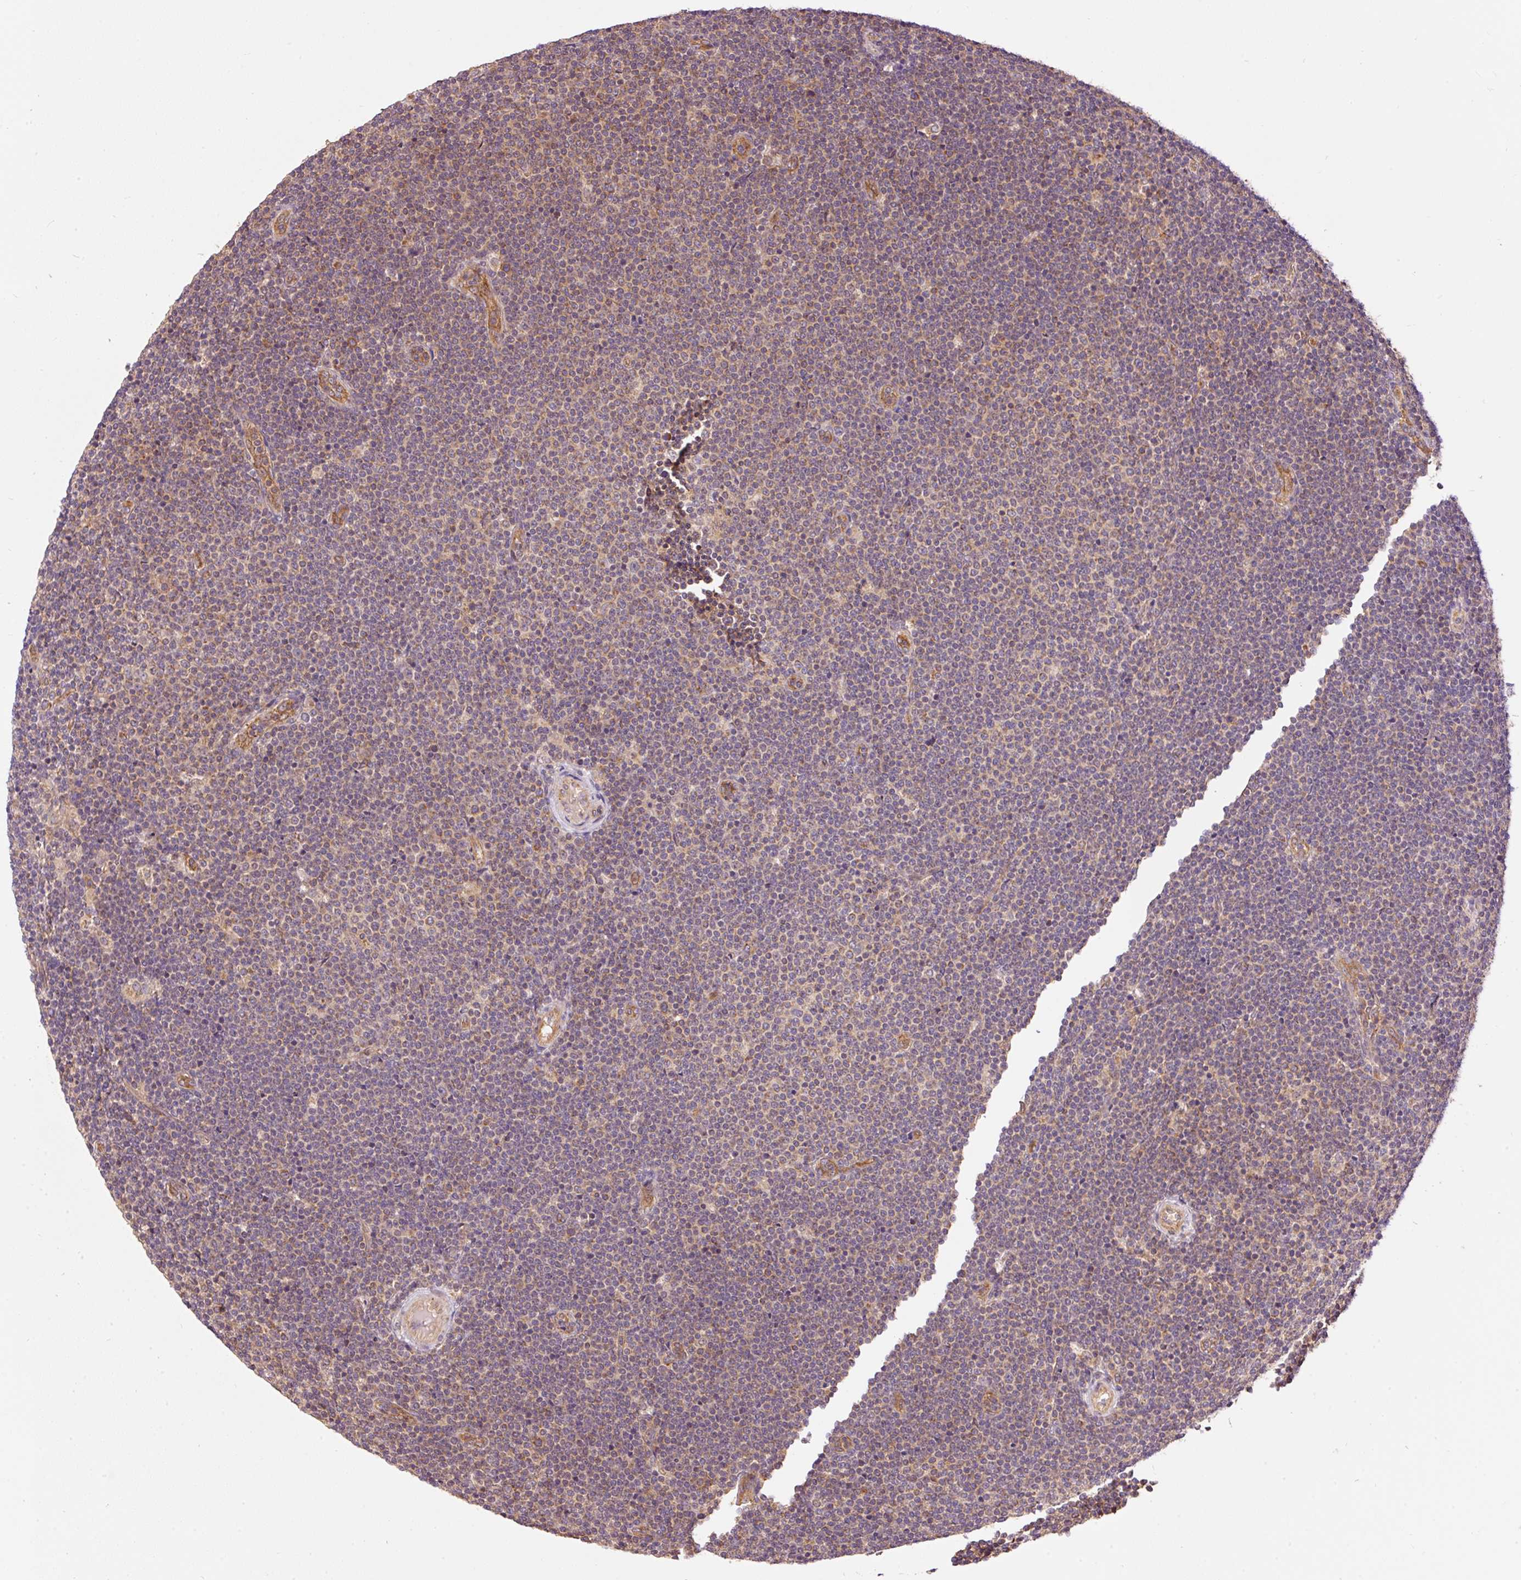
{"staining": {"intensity": "weak", "quantity": "<25%", "location": "cytoplasmic/membranous"}, "tissue": "lymphoma", "cell_type": "Tumor cells", "image_type": "cancer", "snomed": [{"axis": "morphology", "description": "Malignant lymphoma, non-Hodgkin's type, Low grade"}, {"axis": "topography", "description": "Lymph node"}], "caption": "Immunohistochemical staining of human low-grade malignant lymphoma, non-Hodgkin's type demonstrates no significant positivity in tumor cells.", "gene": "ADCY4", "patient": {"sex": "male", "age": 48}}